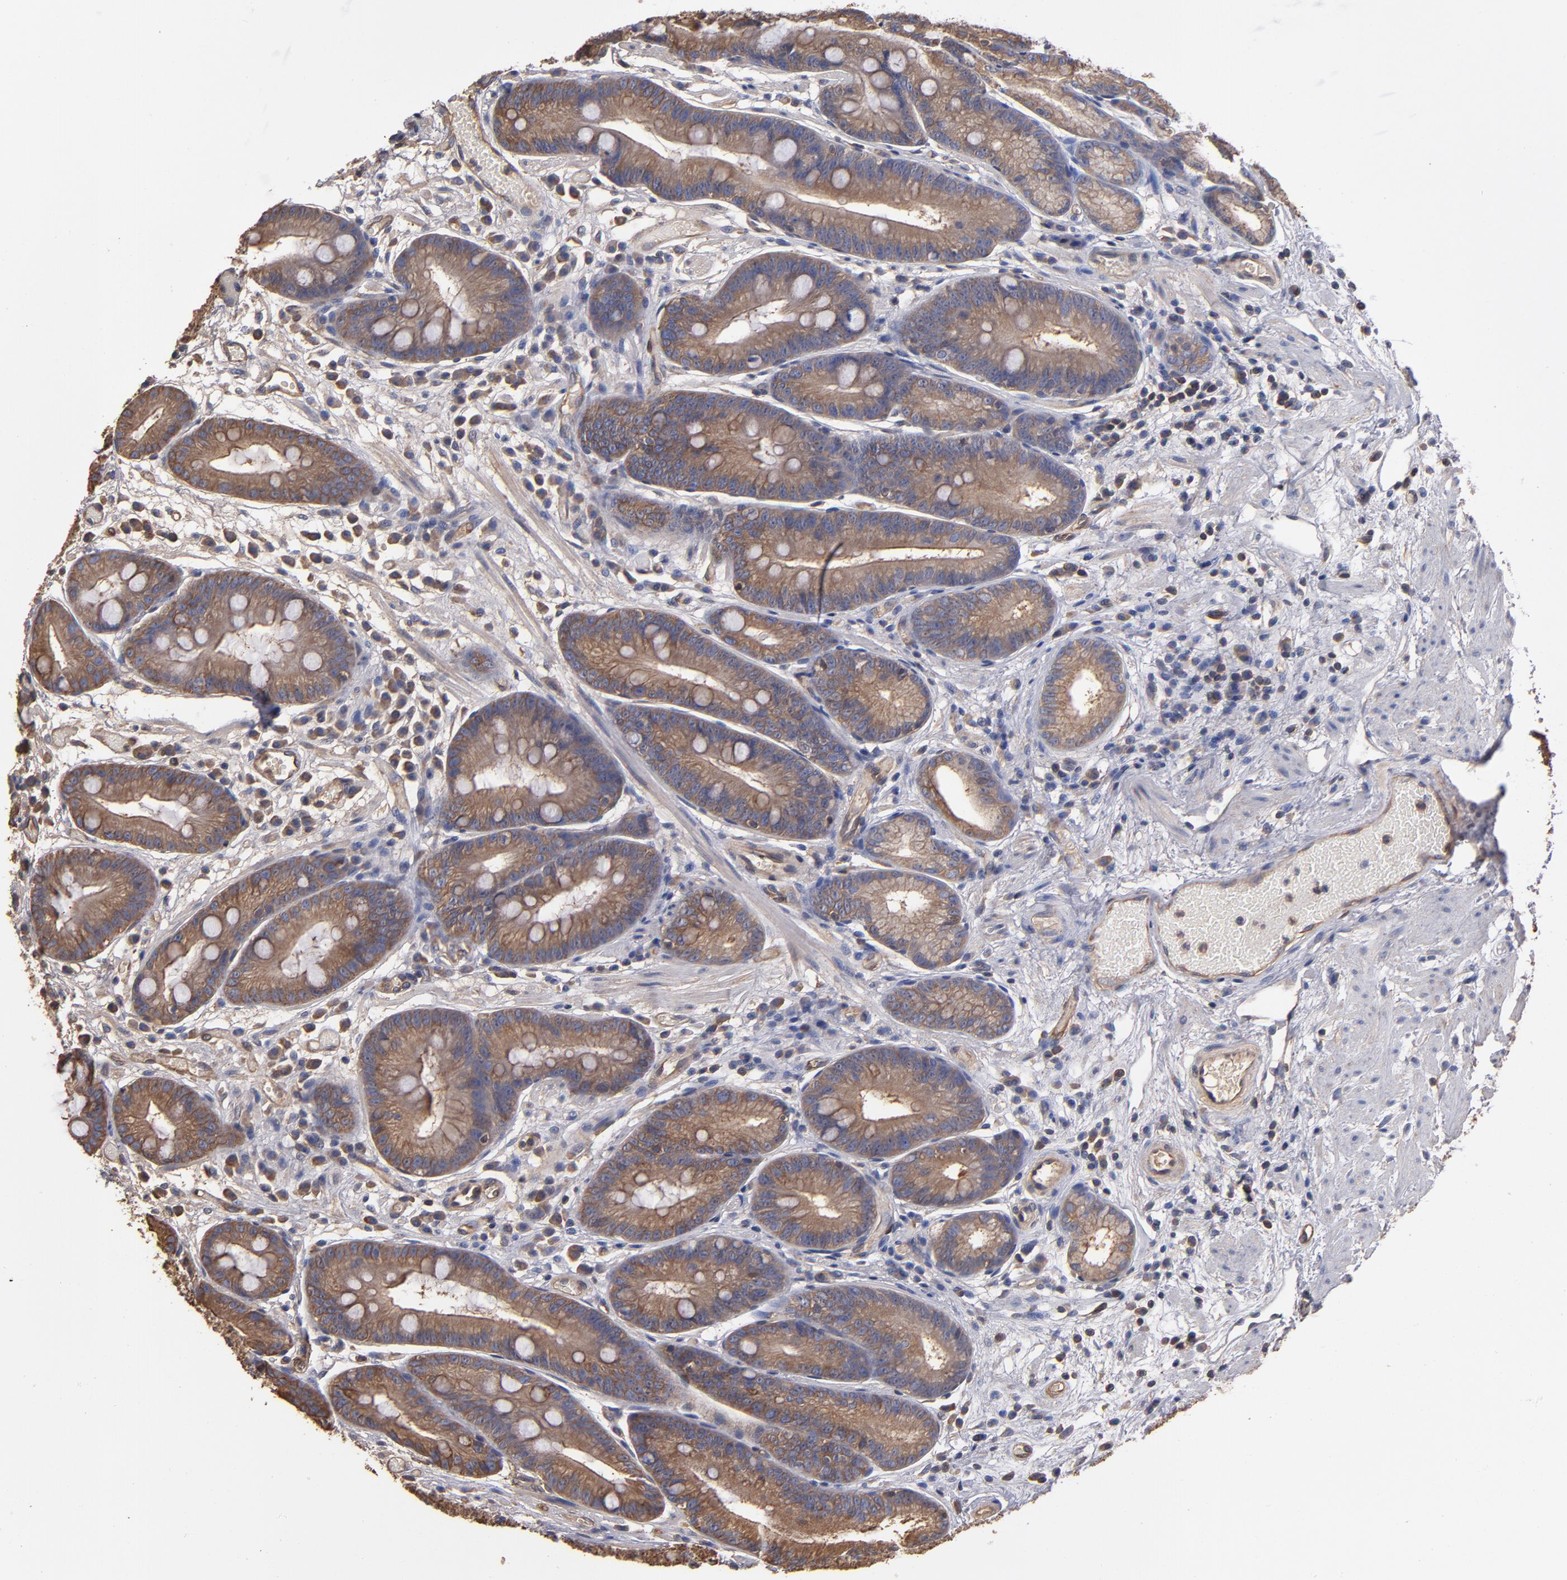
{"staining": {"intensity": "moderate", "quantity": ">75%", "location": "cytoplasmic/membranous"}, "tissue": "stomach", "cell_type": "Glandular cells", "image_type": "normal", "snomed": [{"axis": "morphology", "description": "Normal tissue, NOS"}, {"axis": "morphology", "description": "Inflammation, NOS"}, {"axis": "topography", "description": "Stomach, lower"}], "caption": "Glandular cells demonstrate moderate cytoplasmic/membranous staining in approximately >75% of cells in benign stomach. (DAB = brown stain, brightfield microscopy at high magnification).", "gene": "ESYT2", "patient": {"sex": "male", "age": 59}}